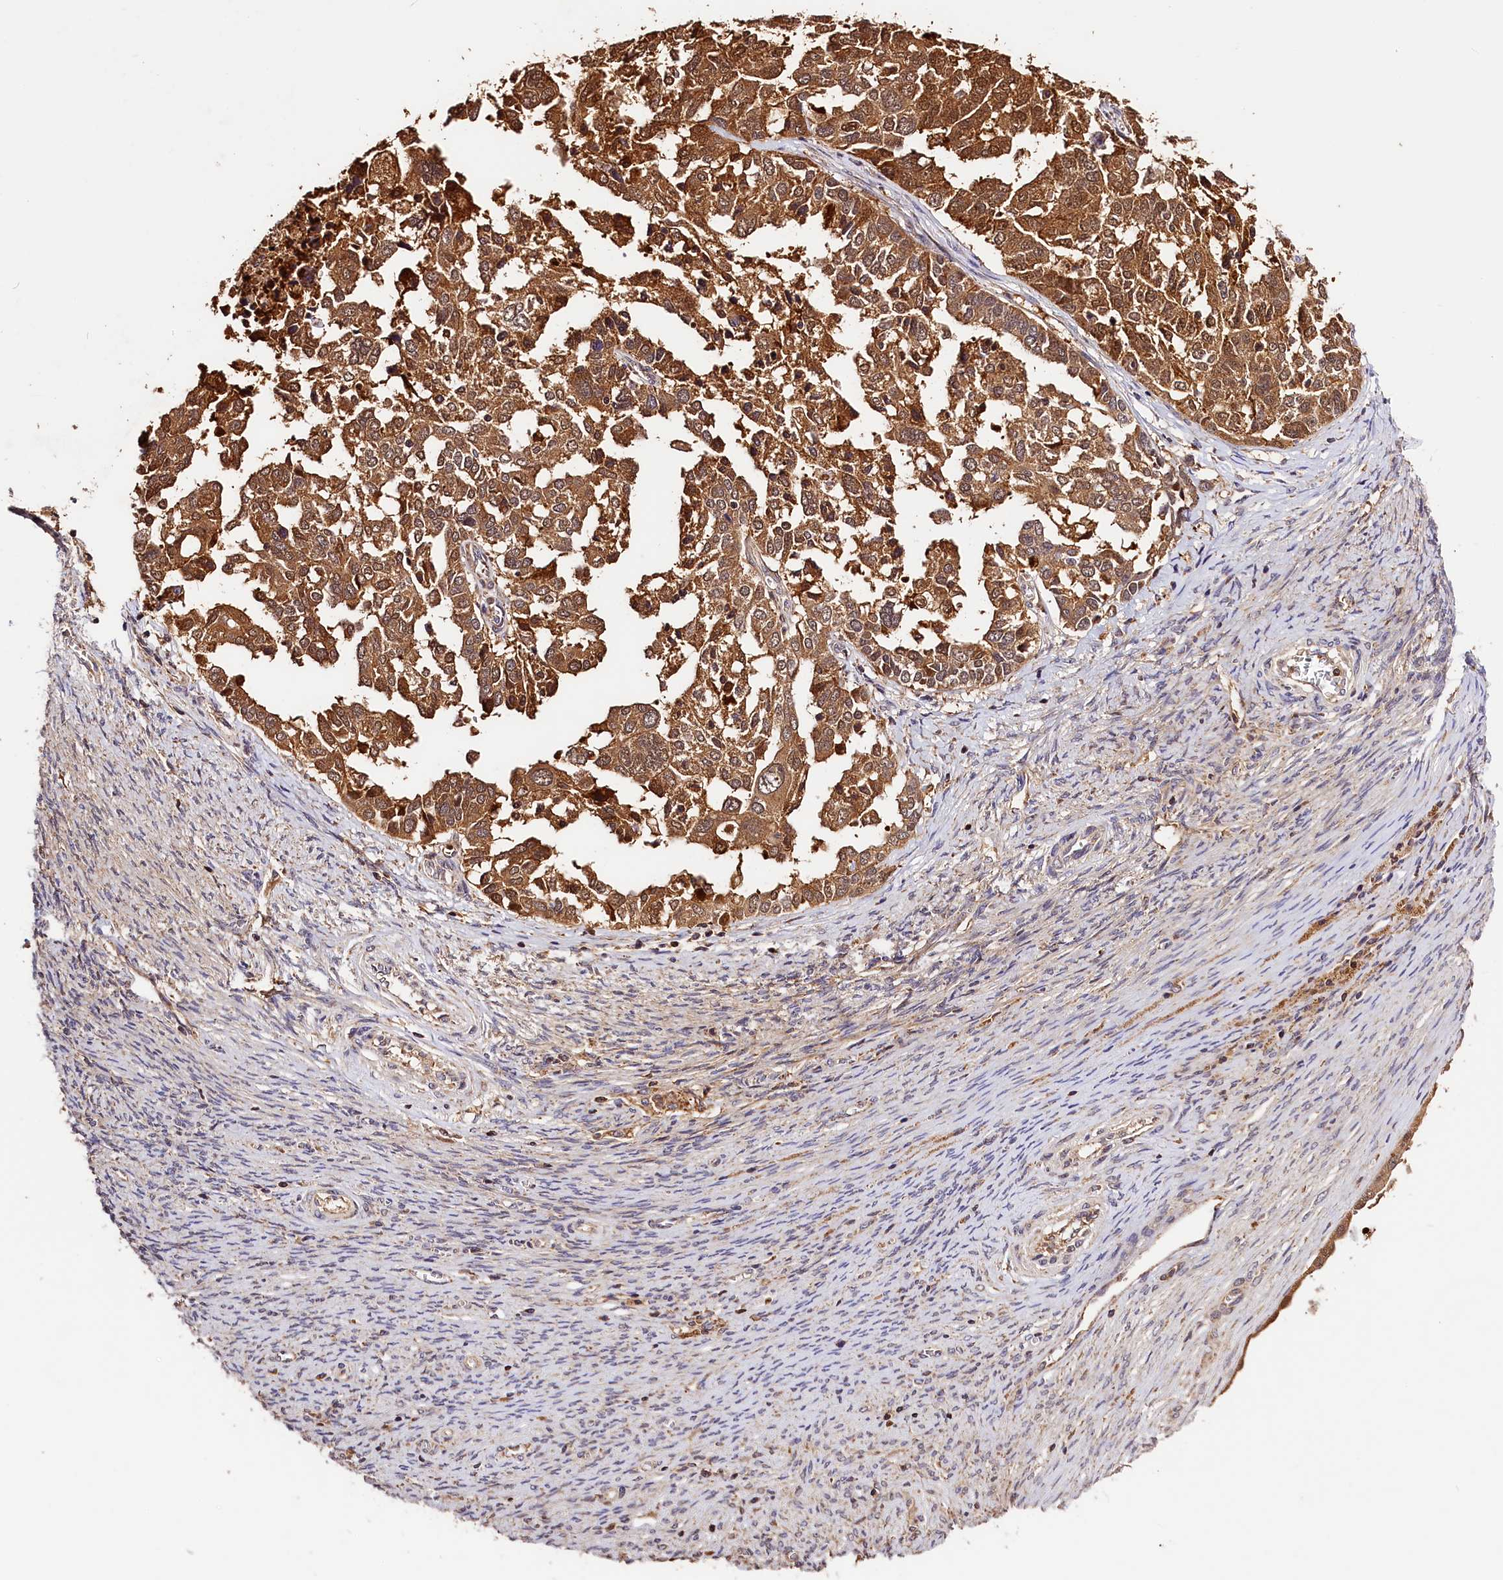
{"staining": {"intensity": "strong", "quantity": ">75%", "location": "cytoplasmic/membranous"}, "tissue": "ovarian cancer", "cell_type": "Tumor cells", "image_type": "cancer", "snomed": [{"axis": "morphology", "description": "Cystadenocarcinoma, serous, NOS"}, {"axis": "topography", "description": "Ovary"}], "caption": "Immunohistochemistry micrograph of neoplastic tissue: human ovarian cancer stained using immunohistochemistry shows high levels of strong protein expression localized specifically in the cytoplasmic/membranous of tumor cells, appearing as a cytoplasmic/membranous brown color.", "gene": "KPTN", "patient": {"sex": "female", "age": 44}}